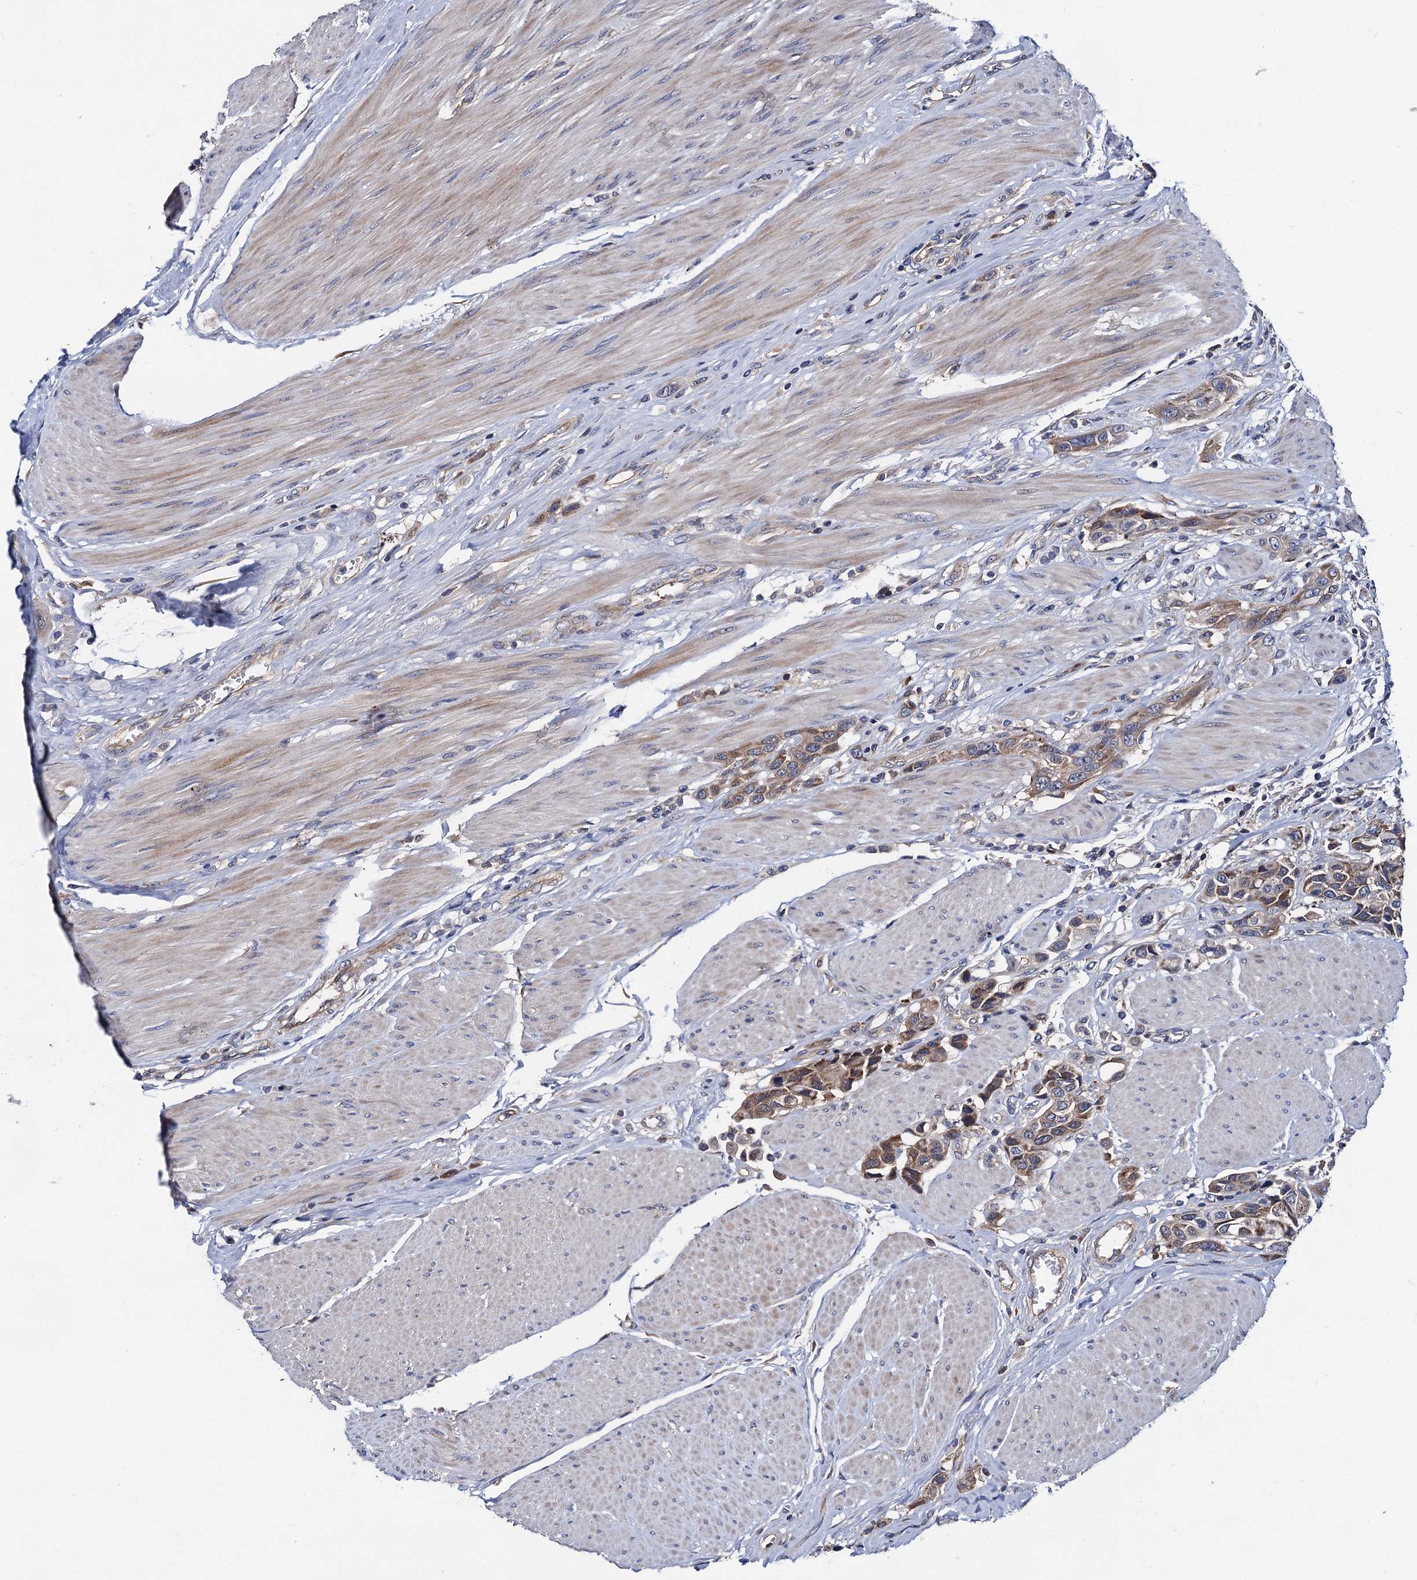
{"staining": {"intensity": "moderate", "quantity": ">75%", "location": "cytoplasmic/membranous"}, "tissue": "urothelial cancer", "cell_type": "Tumor cells", "image_type": "cancer", "snomed": [{"axis": "morphology", "description": "Urothelial carcinoma, High grade"}, {"axis": "topography", "description": "Urinary bladder"}], "caption": "An image of urothelial cancer stained for a protein exhibits moderate cytoplasmic/membranous brown staining in tumor cells. Immunohistochemistry (ihc) stains the protein in brown and the nuclei are stained blue.", "gene": "TRMT112", "patient": {"sex": "male", "age": 50}}